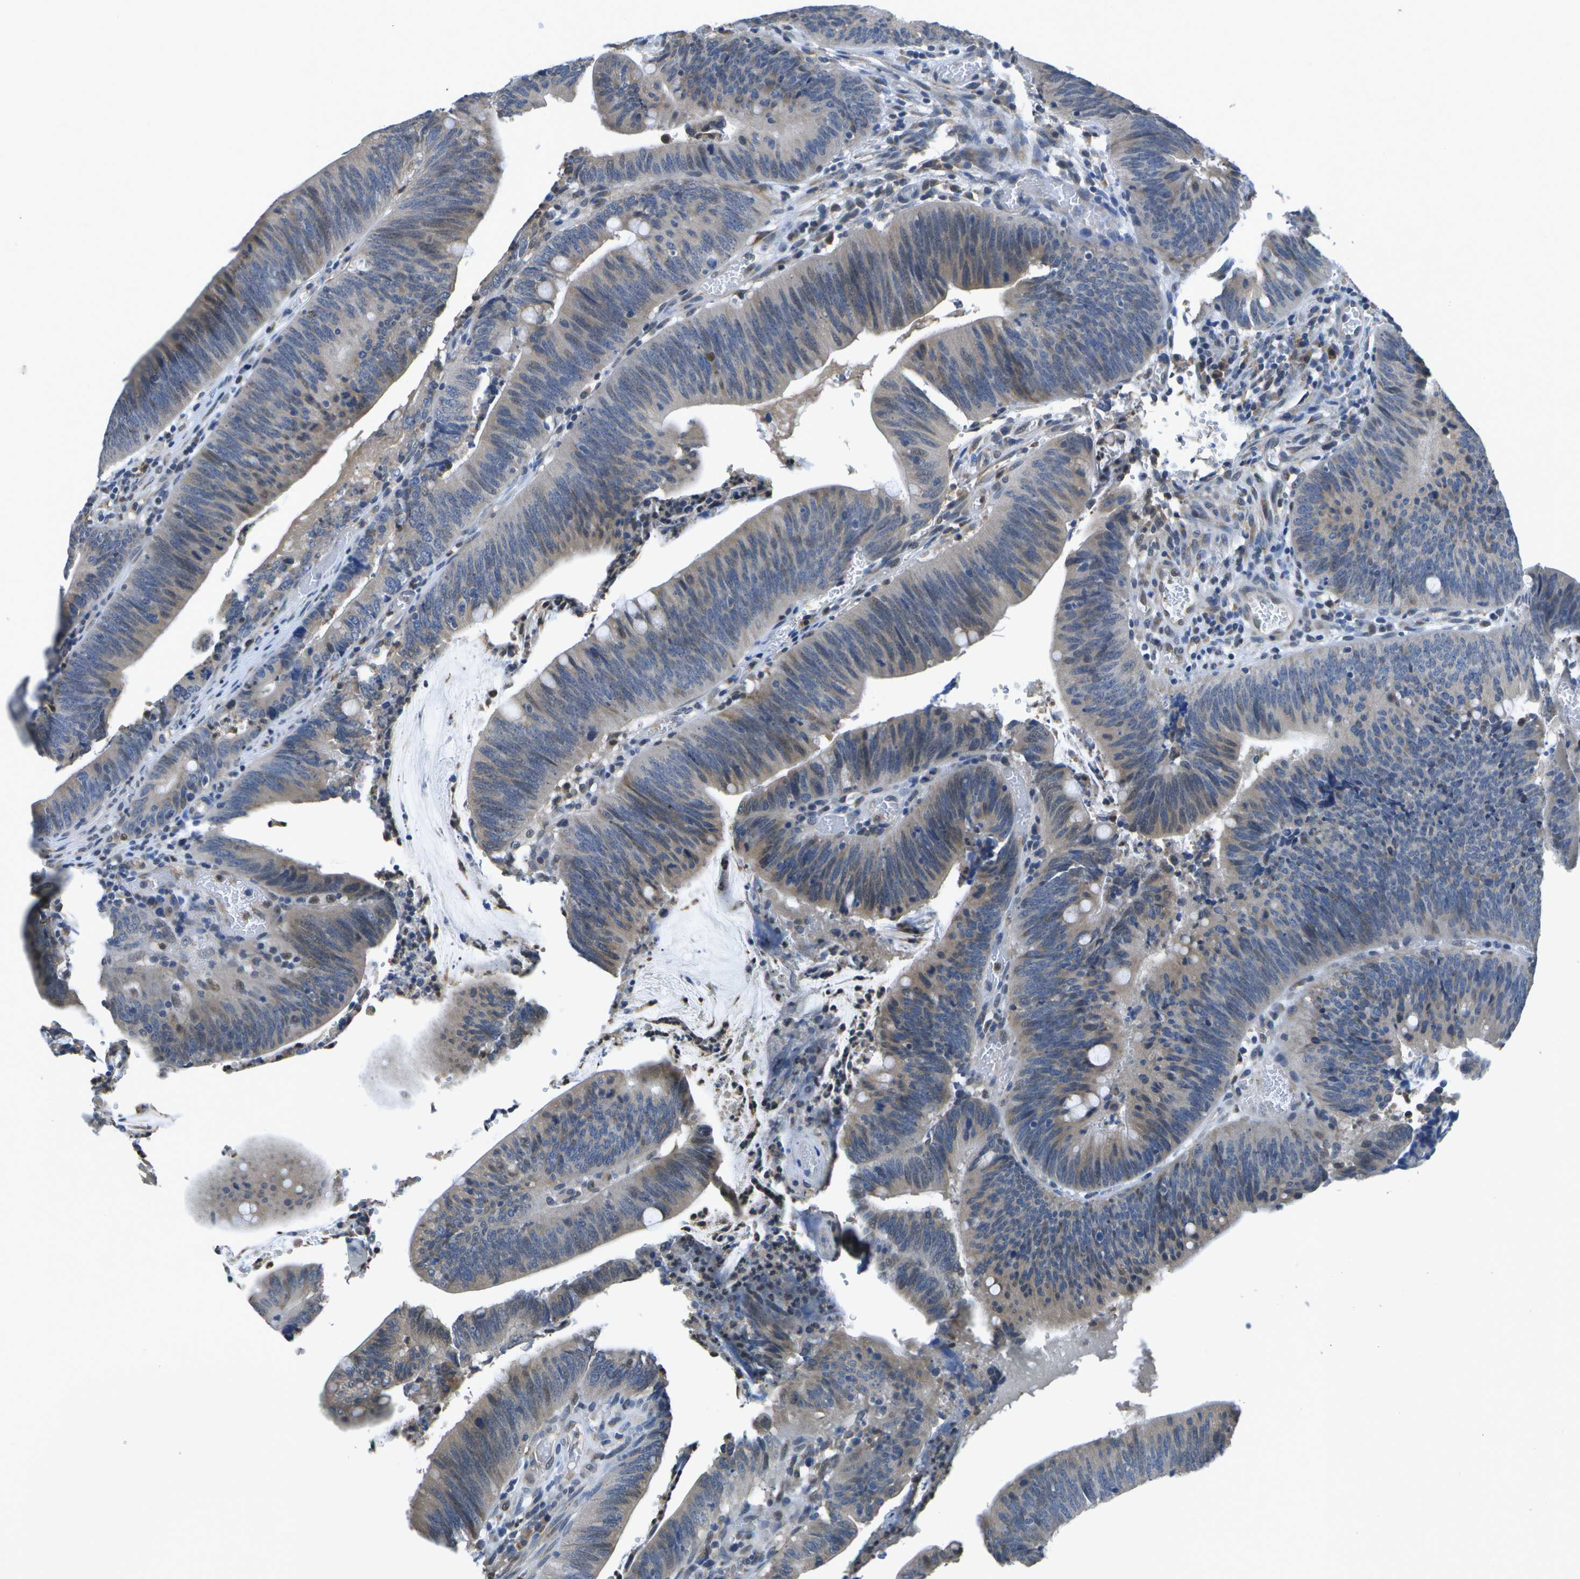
{"staining": {"intensity": "moderate", "quantity": "<25%", "location": "cytoplasmic/membranous"}, "tissue": "colorectal cancer", "cell_type": "Tumor cells", "image_type": "cancer", "snomed": [{"axis": "morphology", "description": "Normal tissue, NOS"}, {"axis": "morphology", "description": "Adenocarcinoma, NOS"}, {"axis": "topography", "description": "Rectum"}], "caption": "Tumor cells demonstrate low levels of moderate cytoplasmic/membranous positivity in approximately <25% of cells in adenocarcinoma (colorectal).", "gene": "DSE", "patient": {"sex": "female", "age": 66}}